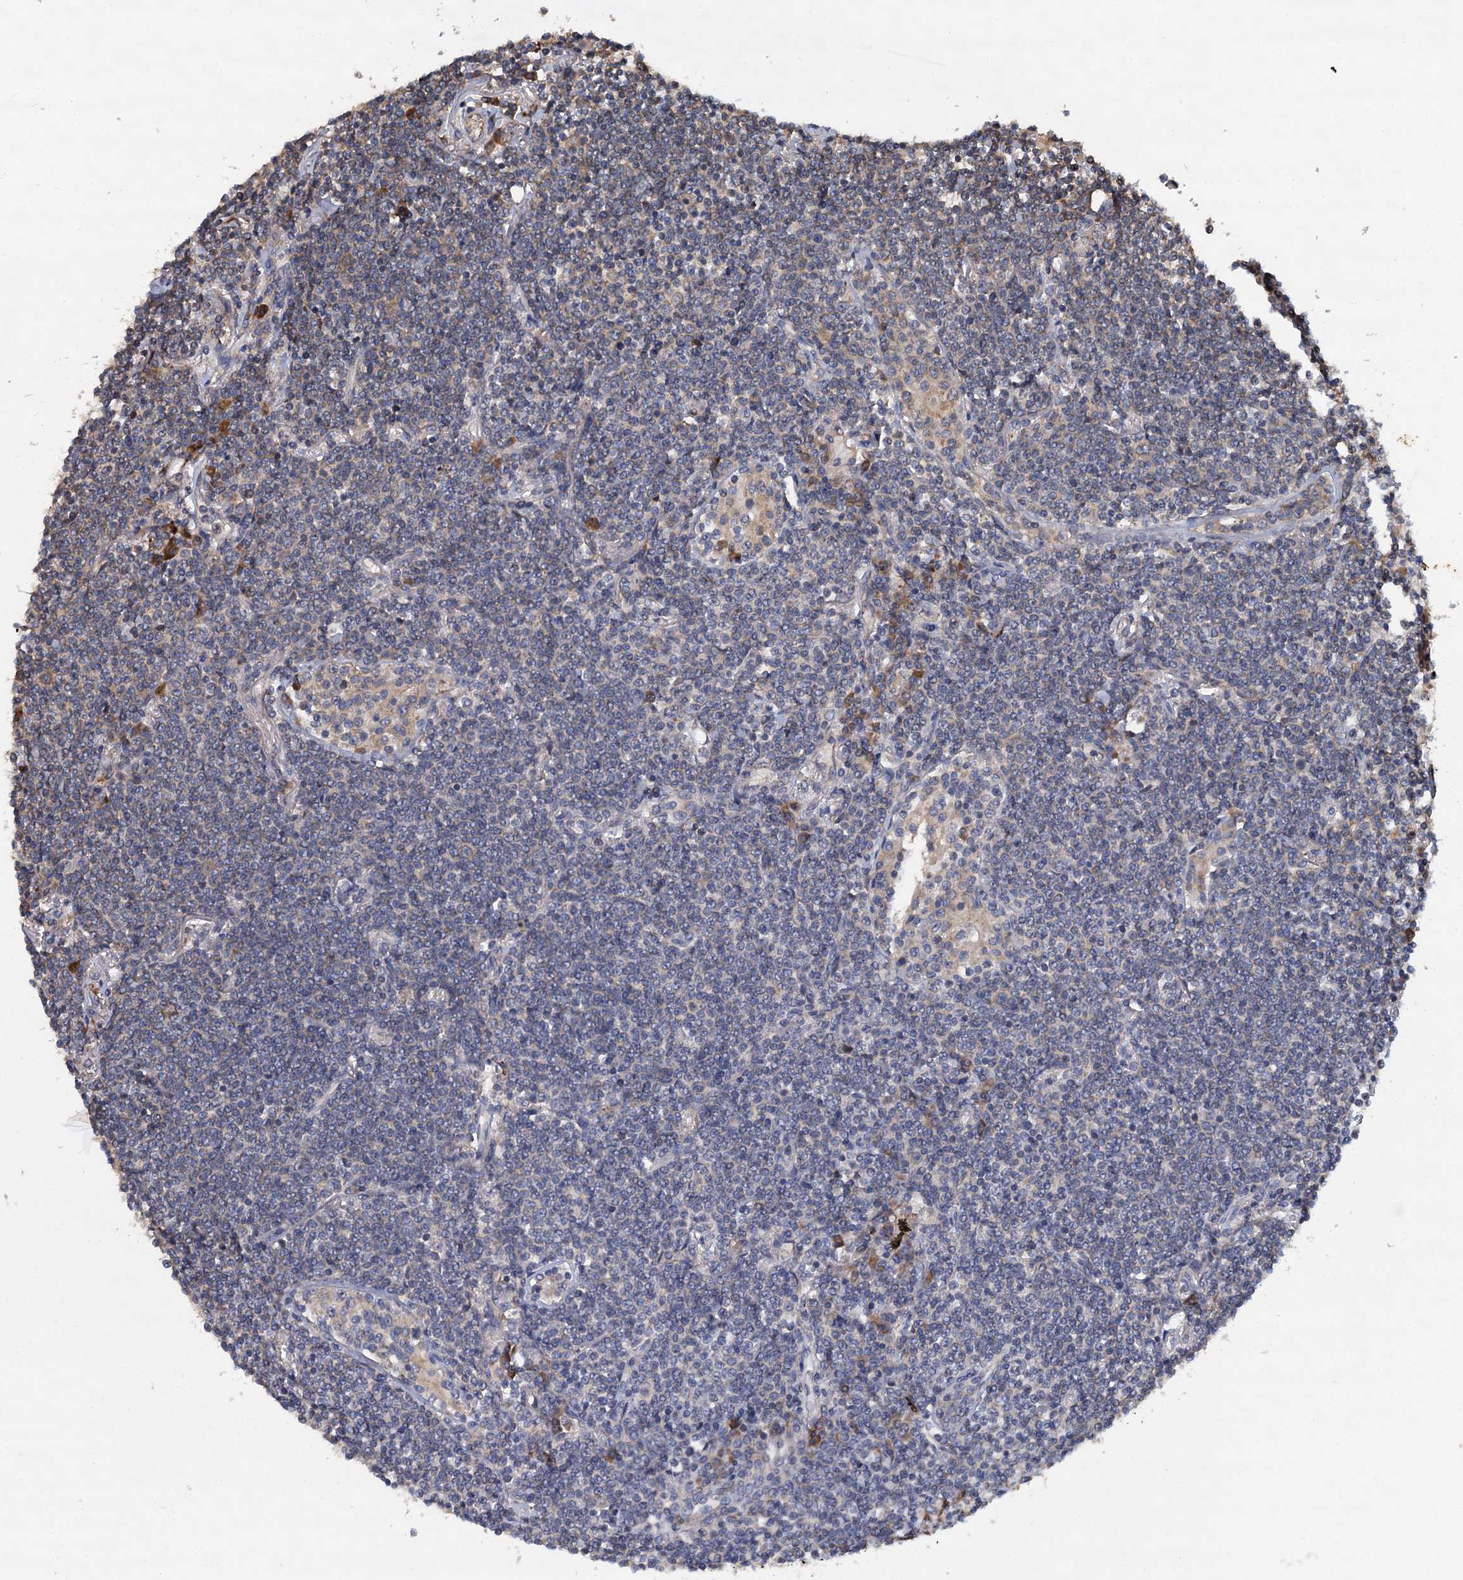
{"staining": {"intensity": "negative", "quantity": "none", "location": "none"}, "tissue": "lymphoma", "cell_type": "Tumor cells", "image_type": "cancer", "snomed": [{"axis": "morphology", "description": "Malignant lymphoma, non-Hodgkin's type, Low grade"}, {"axis": "topography", "description": "Lung"}], "caption": "Immunohistochemical staining of human malignant lymphoma, non-Hodgkin's type (low-grade) demonstrates no significant positivity in tumor cells.", "gene": "LINS1", "patient": {"sex": "female", "age": 71}}